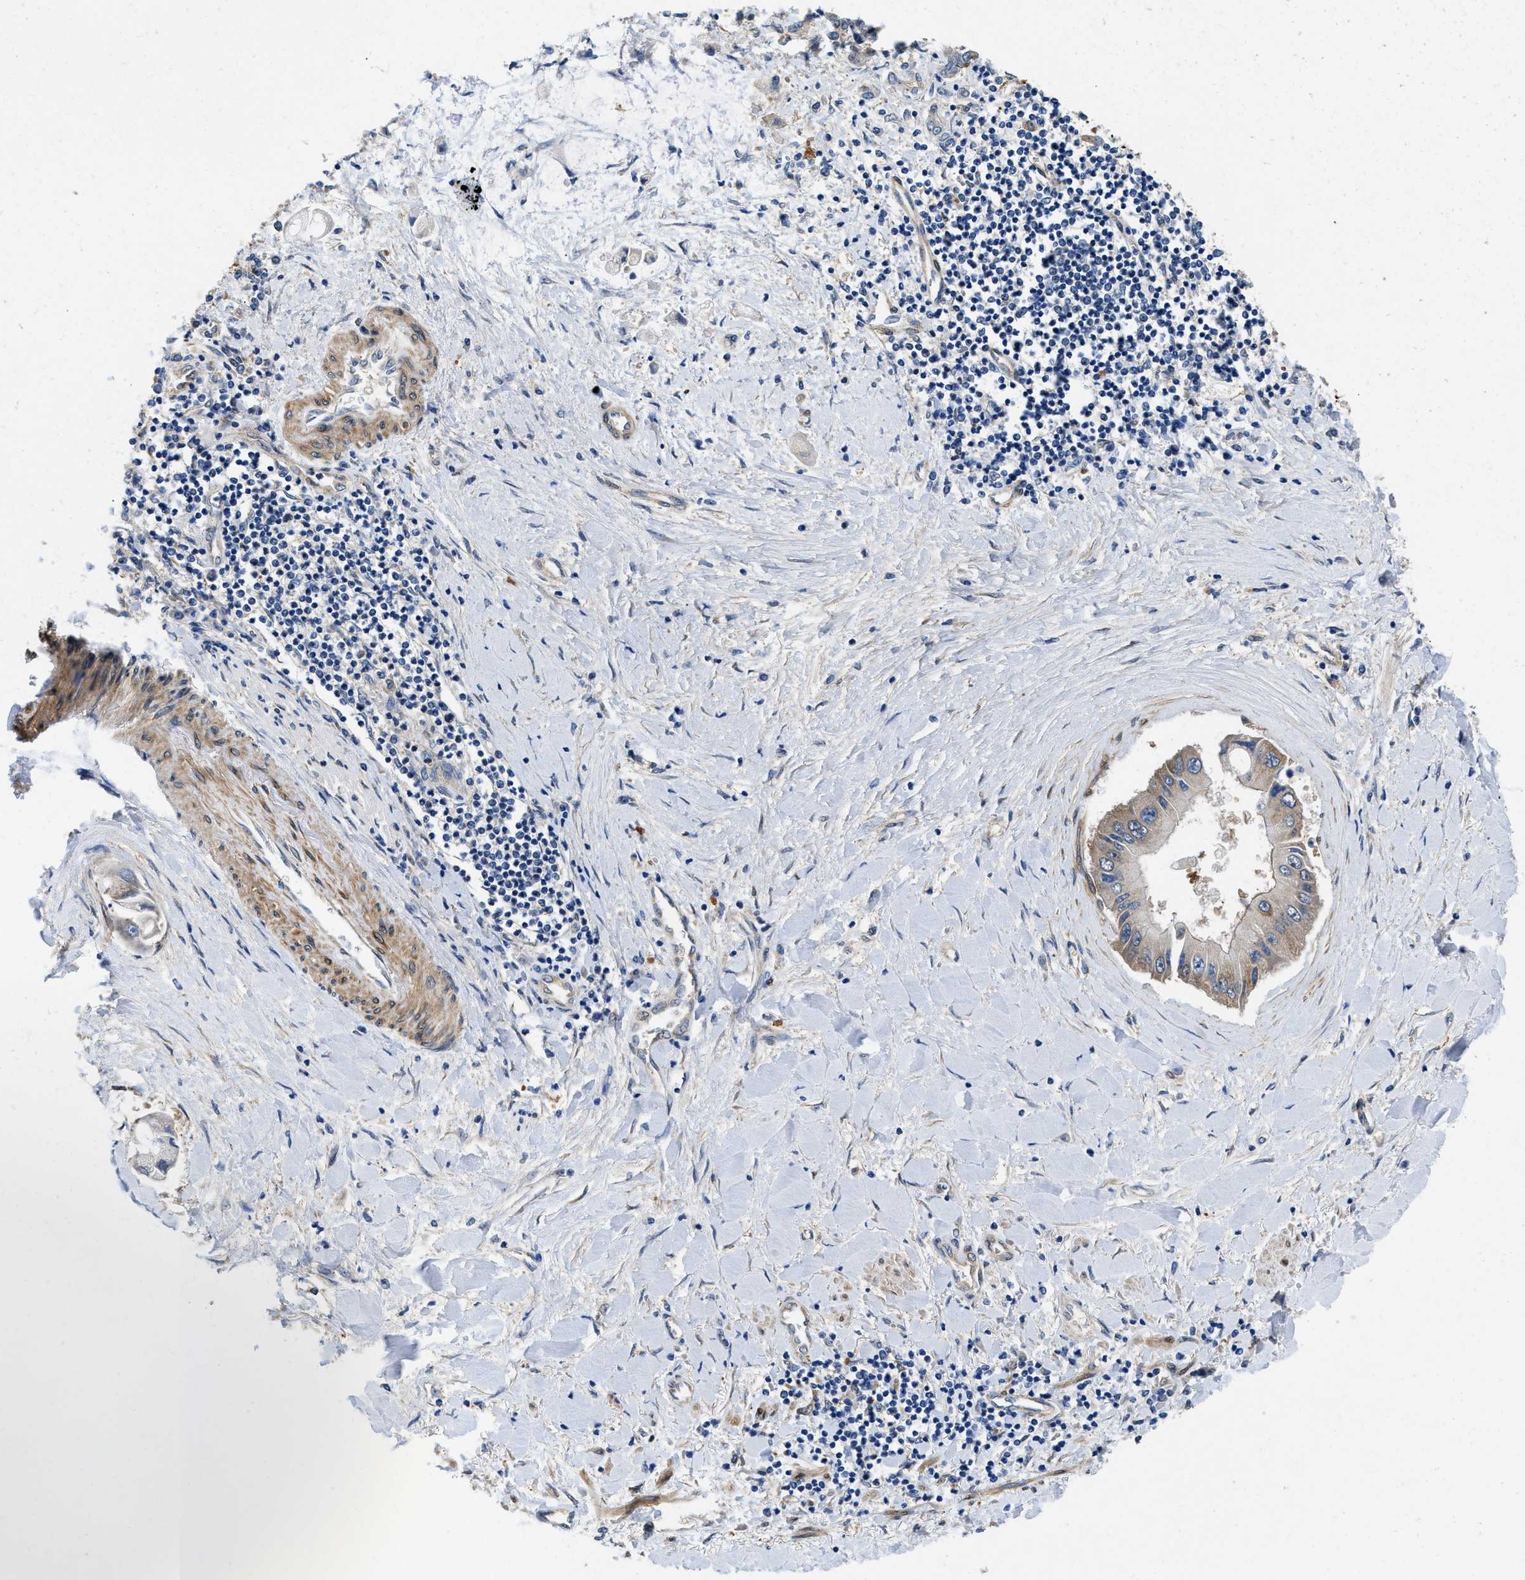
{"staining": {"intensity": "weak", "quantity": "25%-75%", "location": "cytoplasmic/membranous"}, "tissue": "liver cancer", "cell_type": "Tumor cells", "image_type": "cancer", "snomed": [{"axis": "morphology", "description": "Cholangiocarcinoma"}, {"axis": "topography", "description": "Liver"}], "caption": "This histopathology image displays immunohistochemistry staining of liver cholangiocarcinoma, with low weak cytoplasmic/membranous staining in about 25%-75% of tumor cells.", "gene": "RAPH1", "patient": {"sex": "male", "age": 50}}